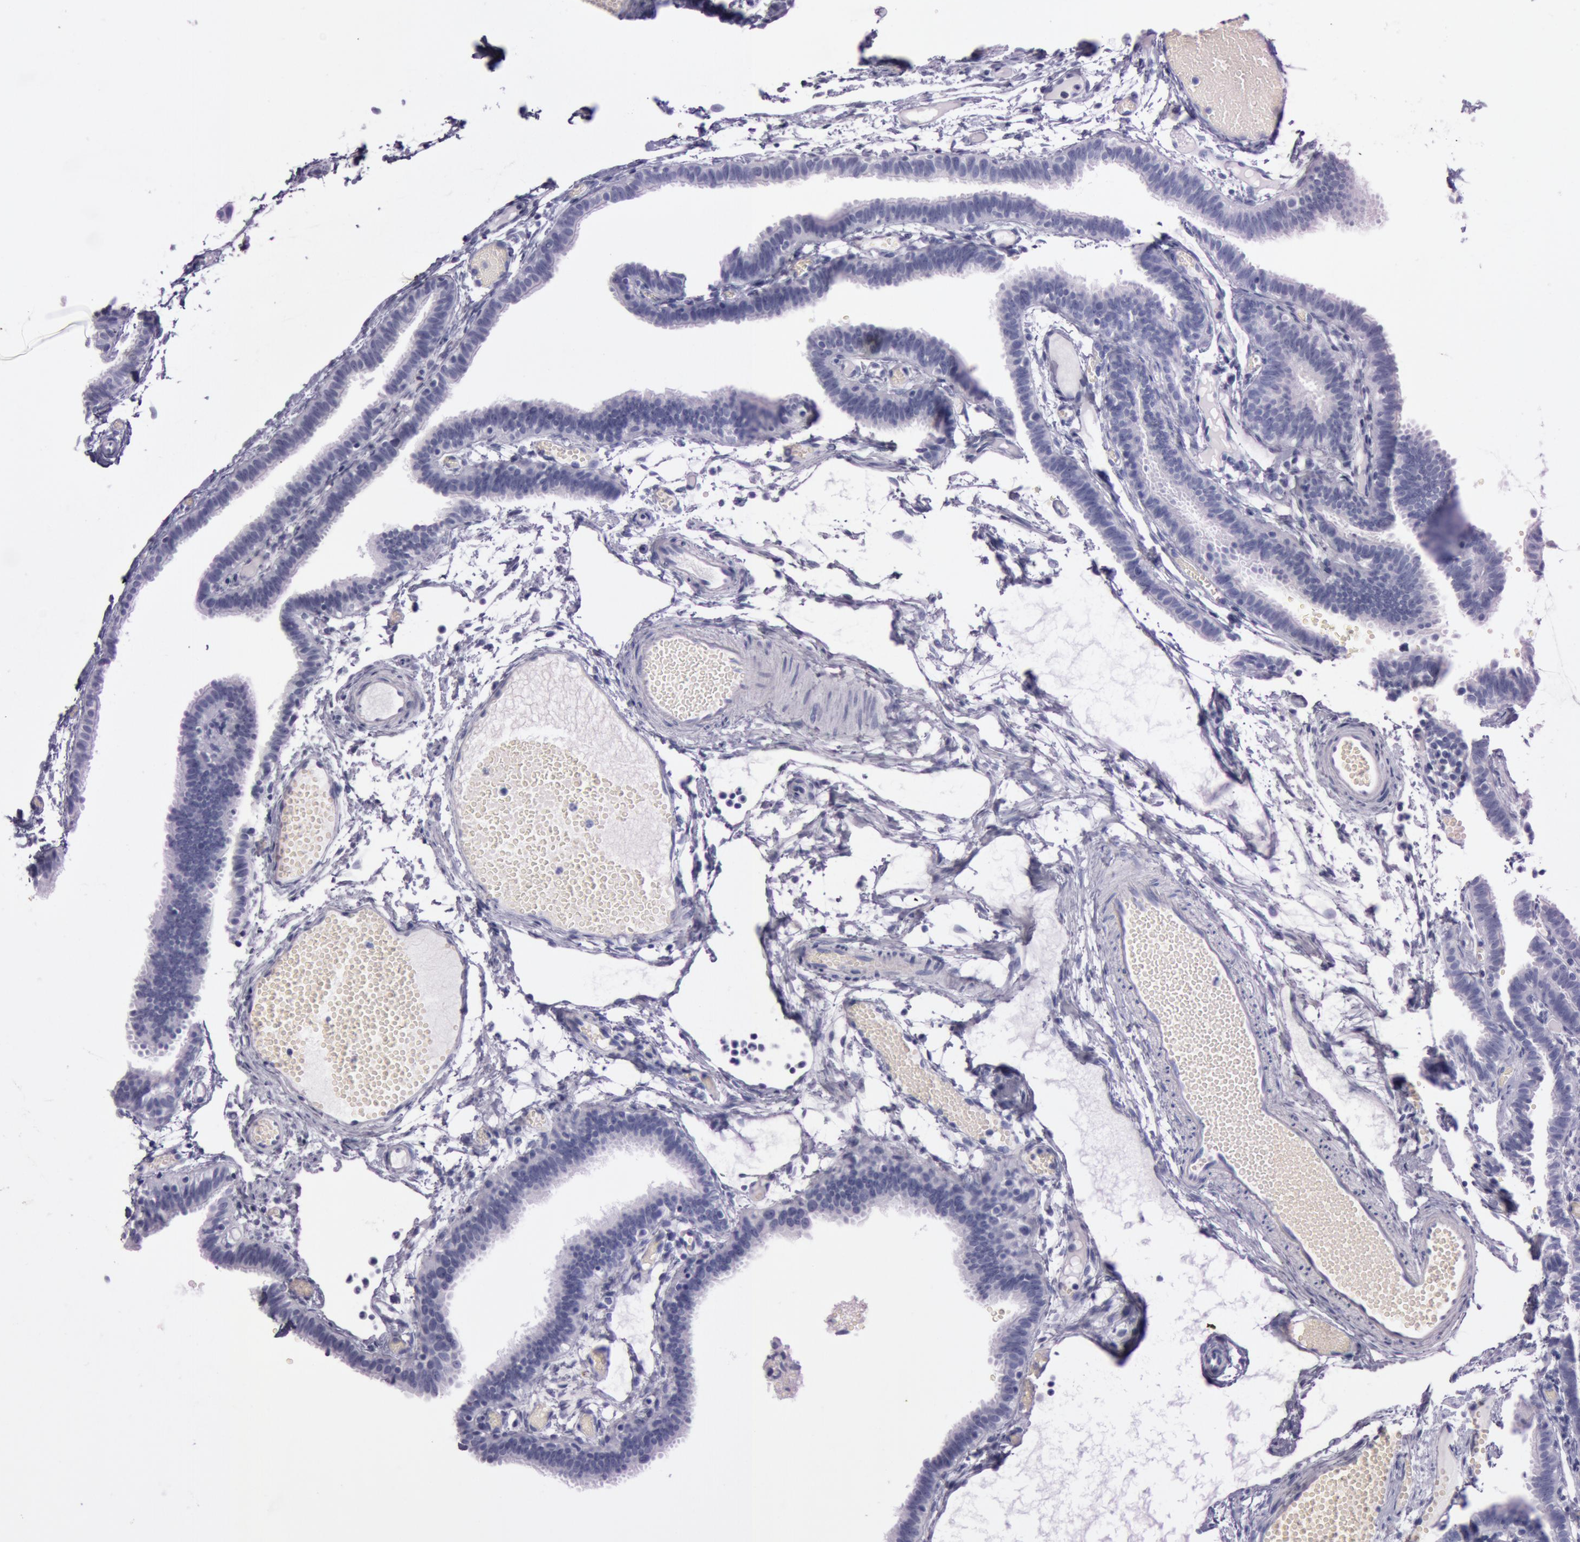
{"staining": {"intensity": "negative", "quantity": "none", "location": "none"}, "tissue": "fallopian tube", "cell_type": "Glandular cells", "image_type": "normal", "snomed": [{"axis": "morphology", "description": "Normal tissue, NOS"}, {"axis": "topography", "description": "Fallopian tube"}], "caption": "Immunohistochemistry of unremarkable fallopian tube demonstrates no expression in glandular cells.", "gene": "S100A7", "patient": {"sex": "female", "age": 29}}